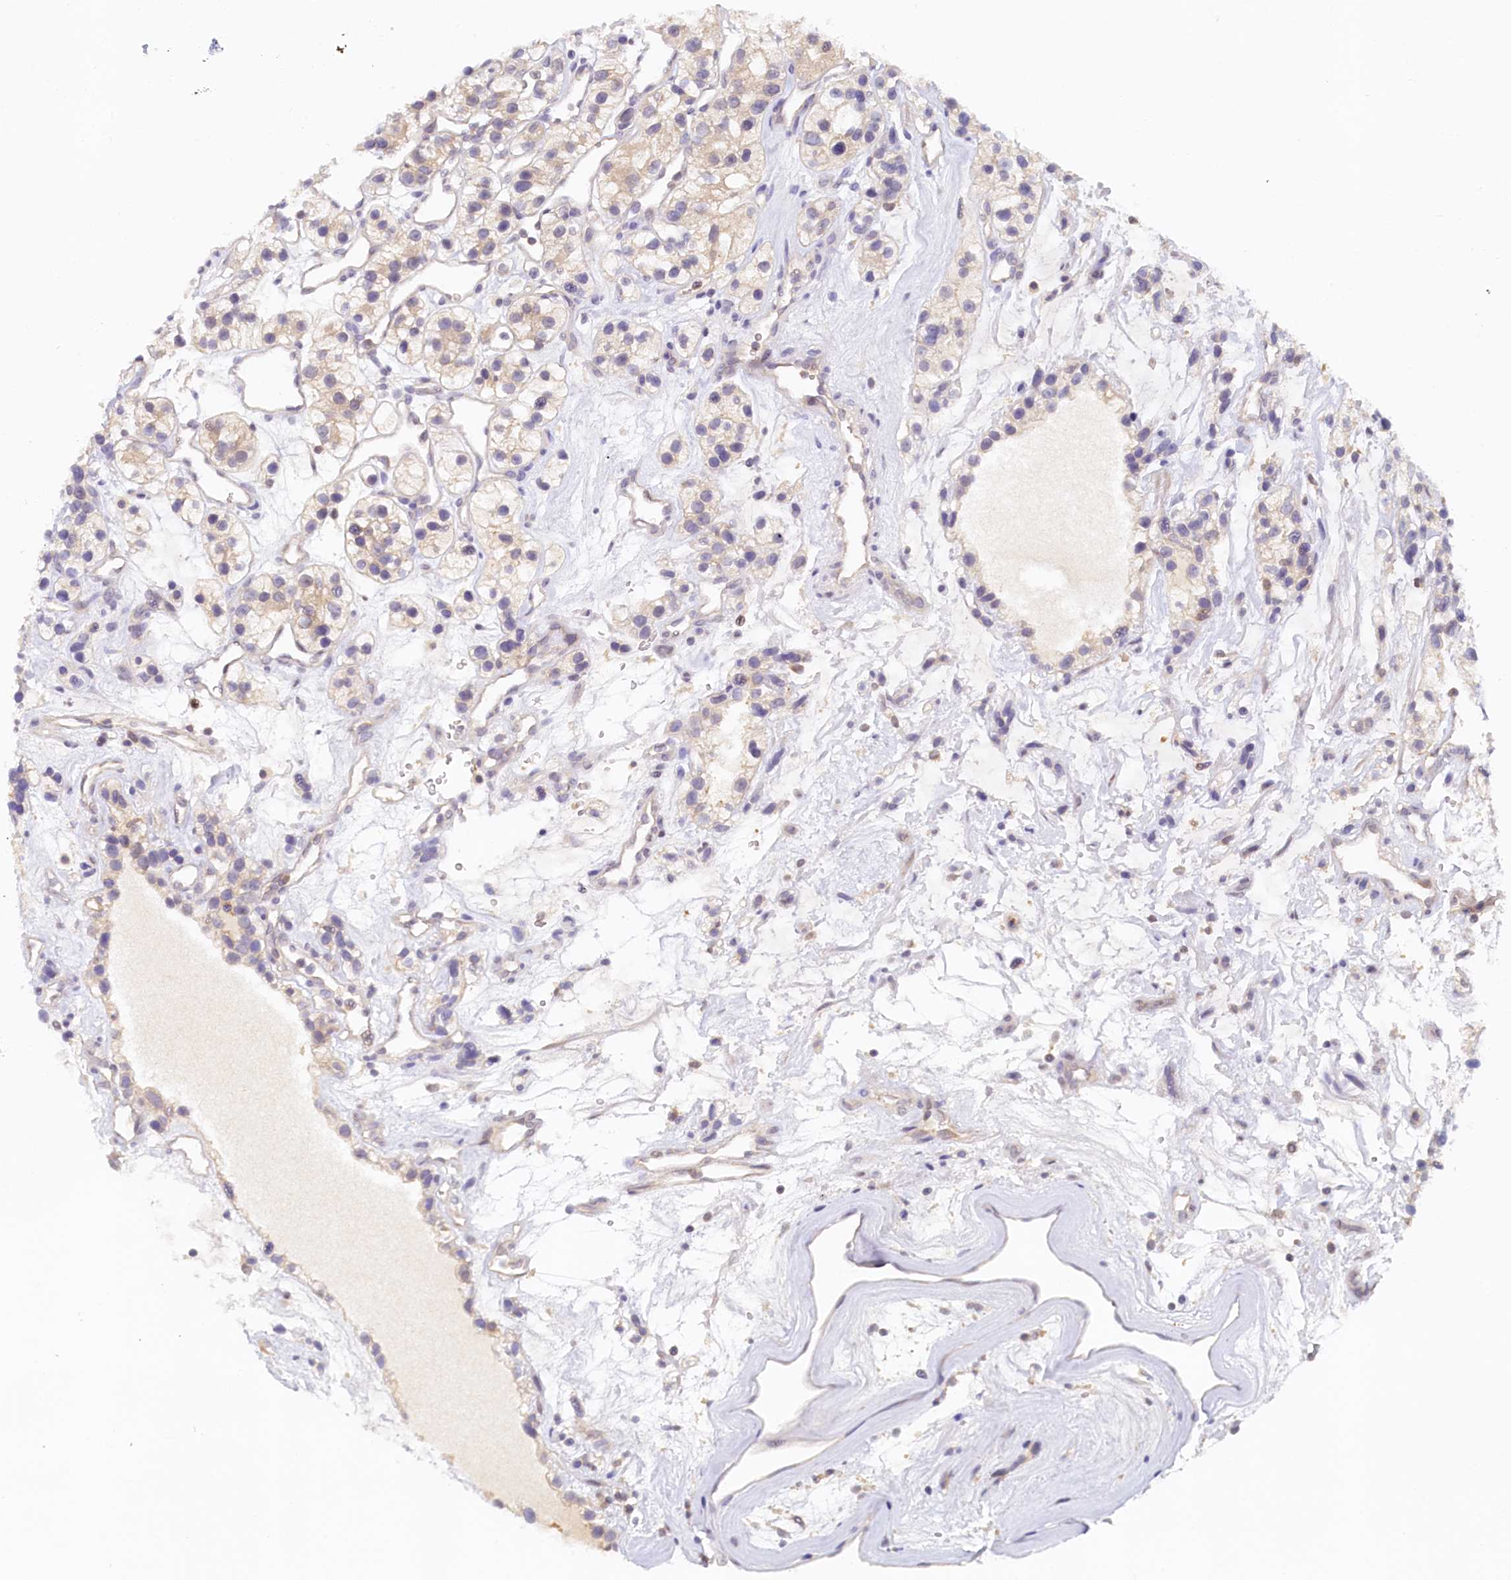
{"staining": {"intensity": "weak", "quantity": "25%-75%", "location": "cytoplasmic/membranous"}, "tissue": "renal cancer", "cell_type": "Tumor cells", "image_type": "cancer", "snomed": [{"axis": "morphology", "description": "Adenocarcinoma, NOS"}, {"axis": "topography", "description": "Kidney"}], "caption": "Protein expression analysis of renal adenocarcinoma demonstrates weak cytoplasmic/membranous expression in about 25%-75% of tumor cells. Using DAB (brown) and hematoxylin (blue) stains, captured at high magnification using brightfield microscopy.", "gene": "PAAF1", "patient": {"sex": "female", "age": 57}}